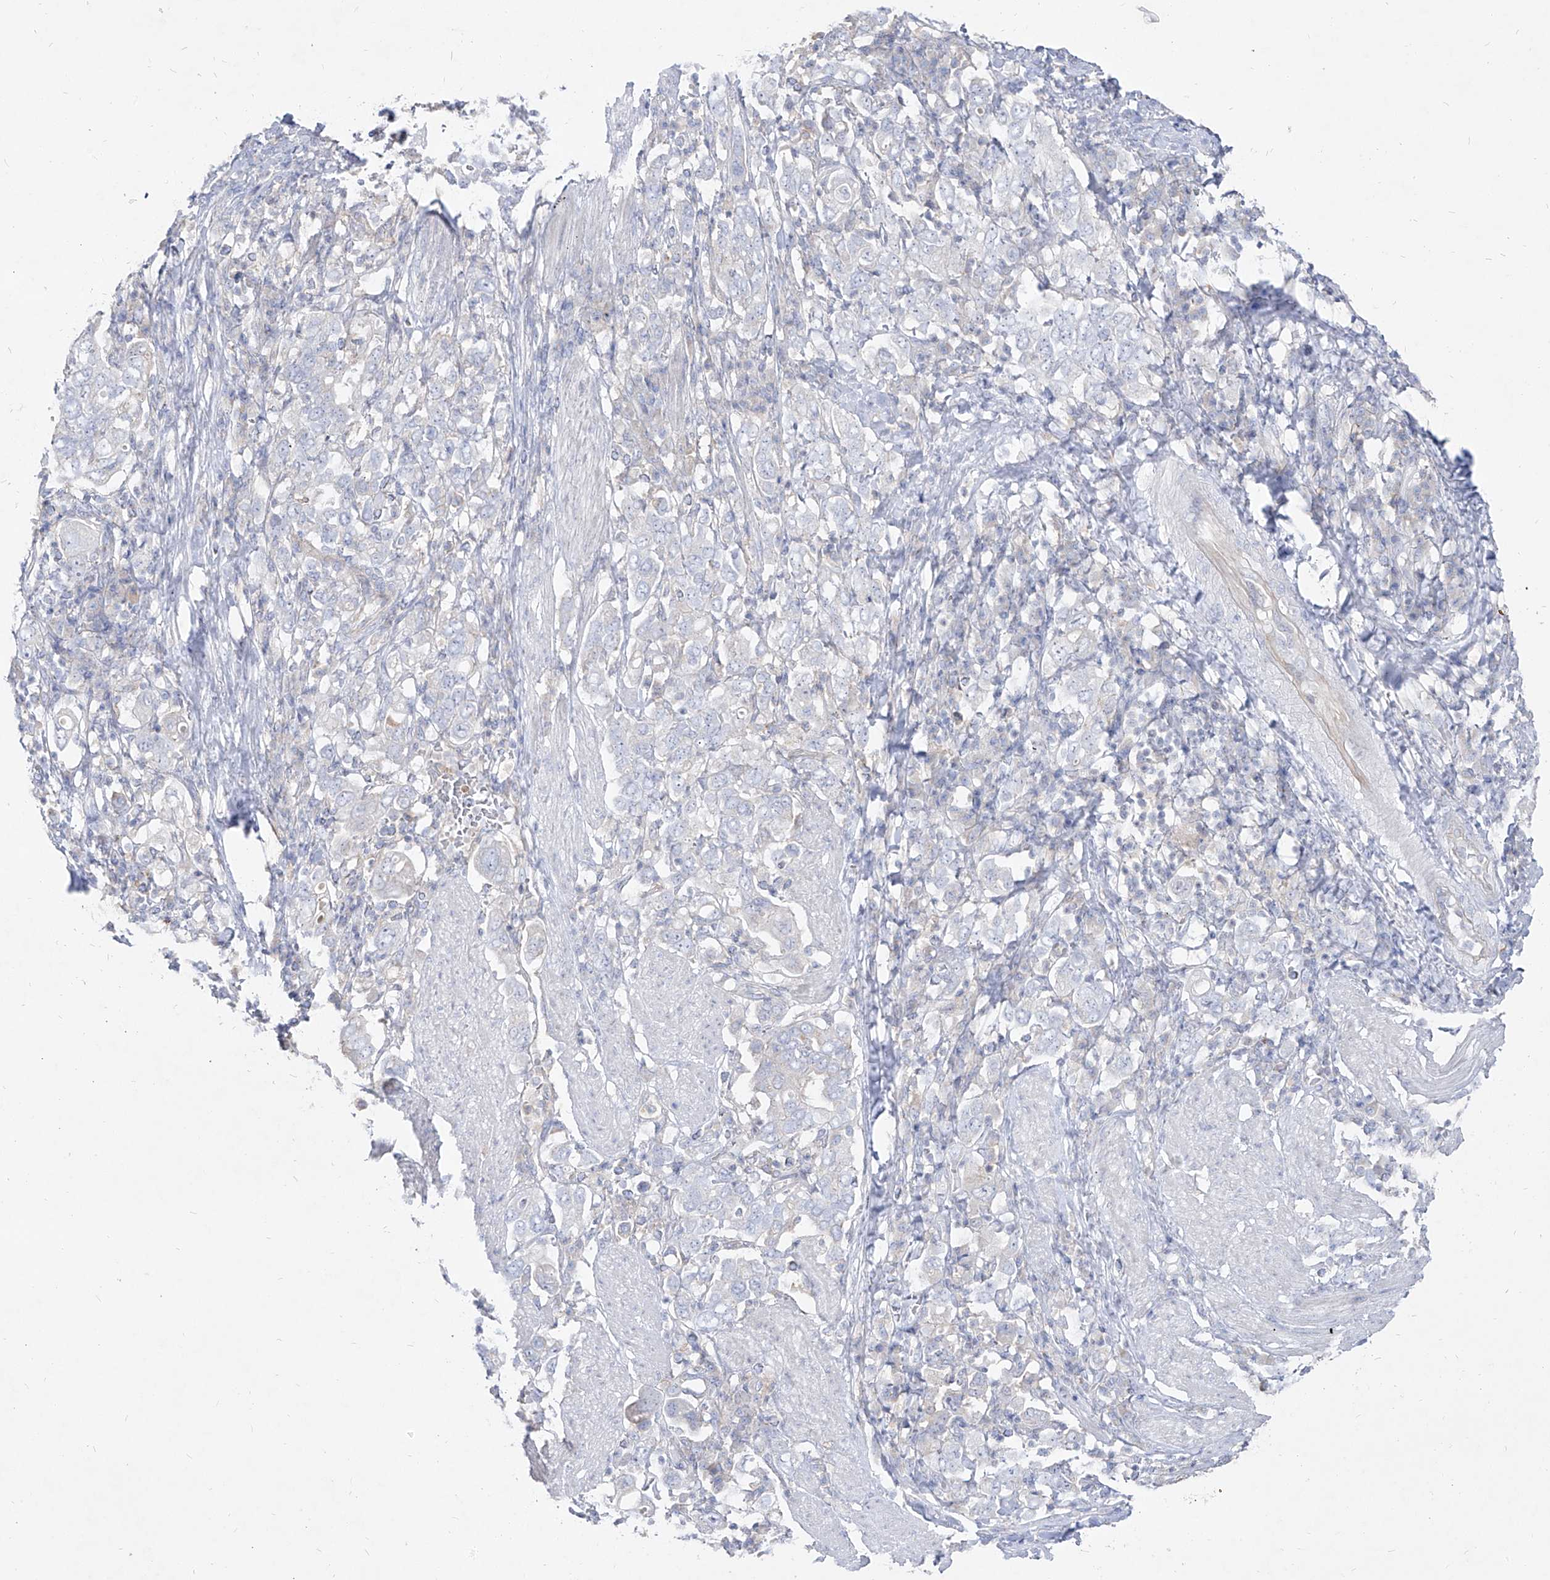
{"staining": {"intensity": "negative", "quantity": "none", "location": "none"}, "tissue": "stomach cancer", "cell_type": "Tumor cells", "image_type": "cancer", "snomed": [{"axis": "morphology", "description": "Adenocarcinoma, NOS"}, {"axis": "topography", "description": "Stomach, upper"}], "caption": "There is no significant positivity in tumor cells of stomach cancer (adenocarcinoma). (Brightfield microscopy of DAB (3,3'-diaminobenzidine) immunohistochemistry at high magnification).", "gene": "RBFOX3", "patient": {"sex": "male", "age": 62}}